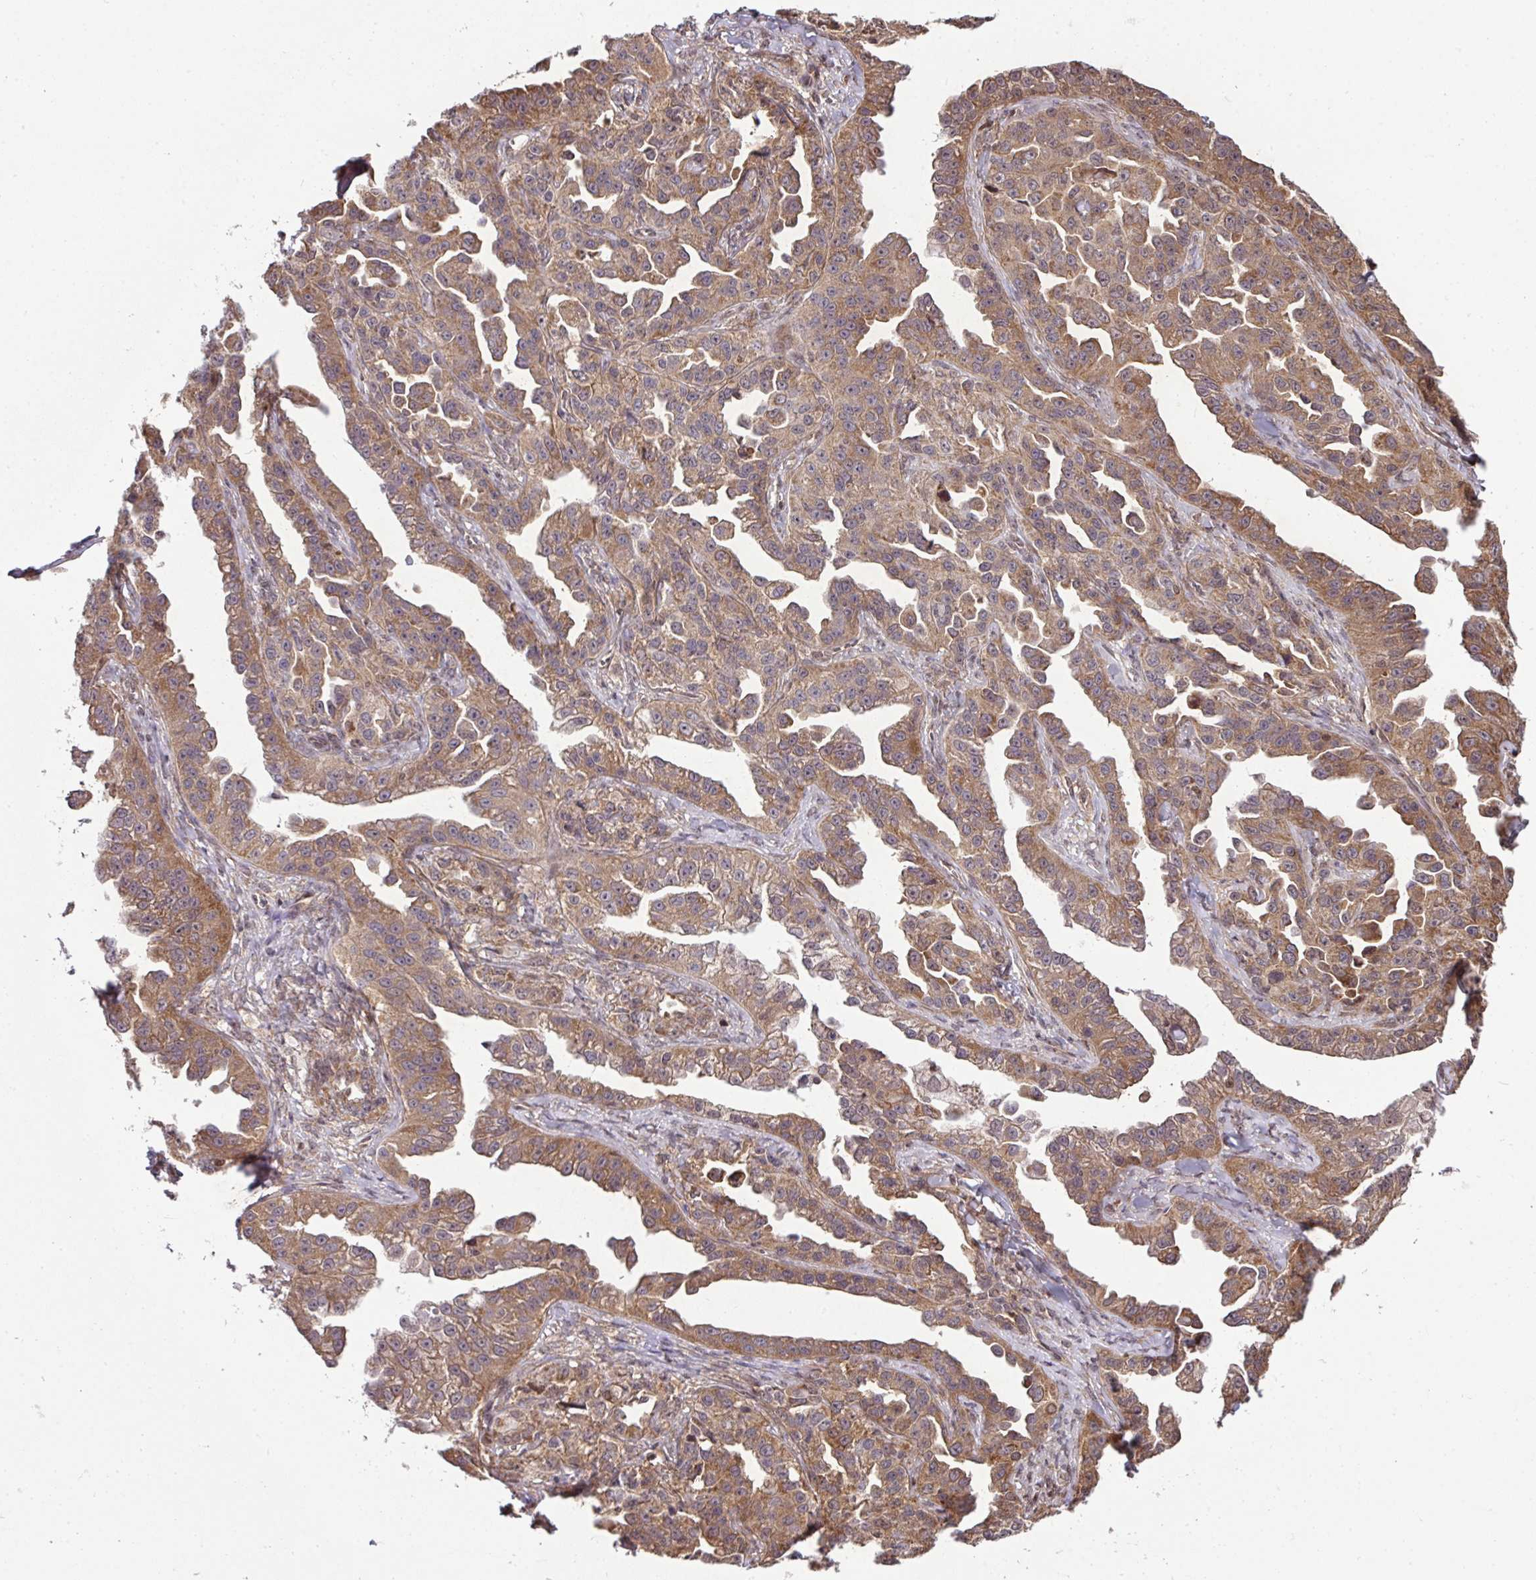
{"staining": {"intensity": "moderate", "quantity": ">75%", "location": "cytoplasmic/membranous,nuclear"}, "tissue": "ovarian cancer", "cell_type": "Tumor cells", "image_type": "cancer", "snomed": [{"axis": "morphology", "description": "Cystadenocarcinoma, serous, NOS"}, {"axis": "topography", "description": "Ovary"}], "caption": "A brown stain labels moderate cytoplasmic/membranous and nuclear staining of a protein in ovarian cancer tumor cells.", "gene": "PLK1", "patient": {"sex": "female", "age": 75}}